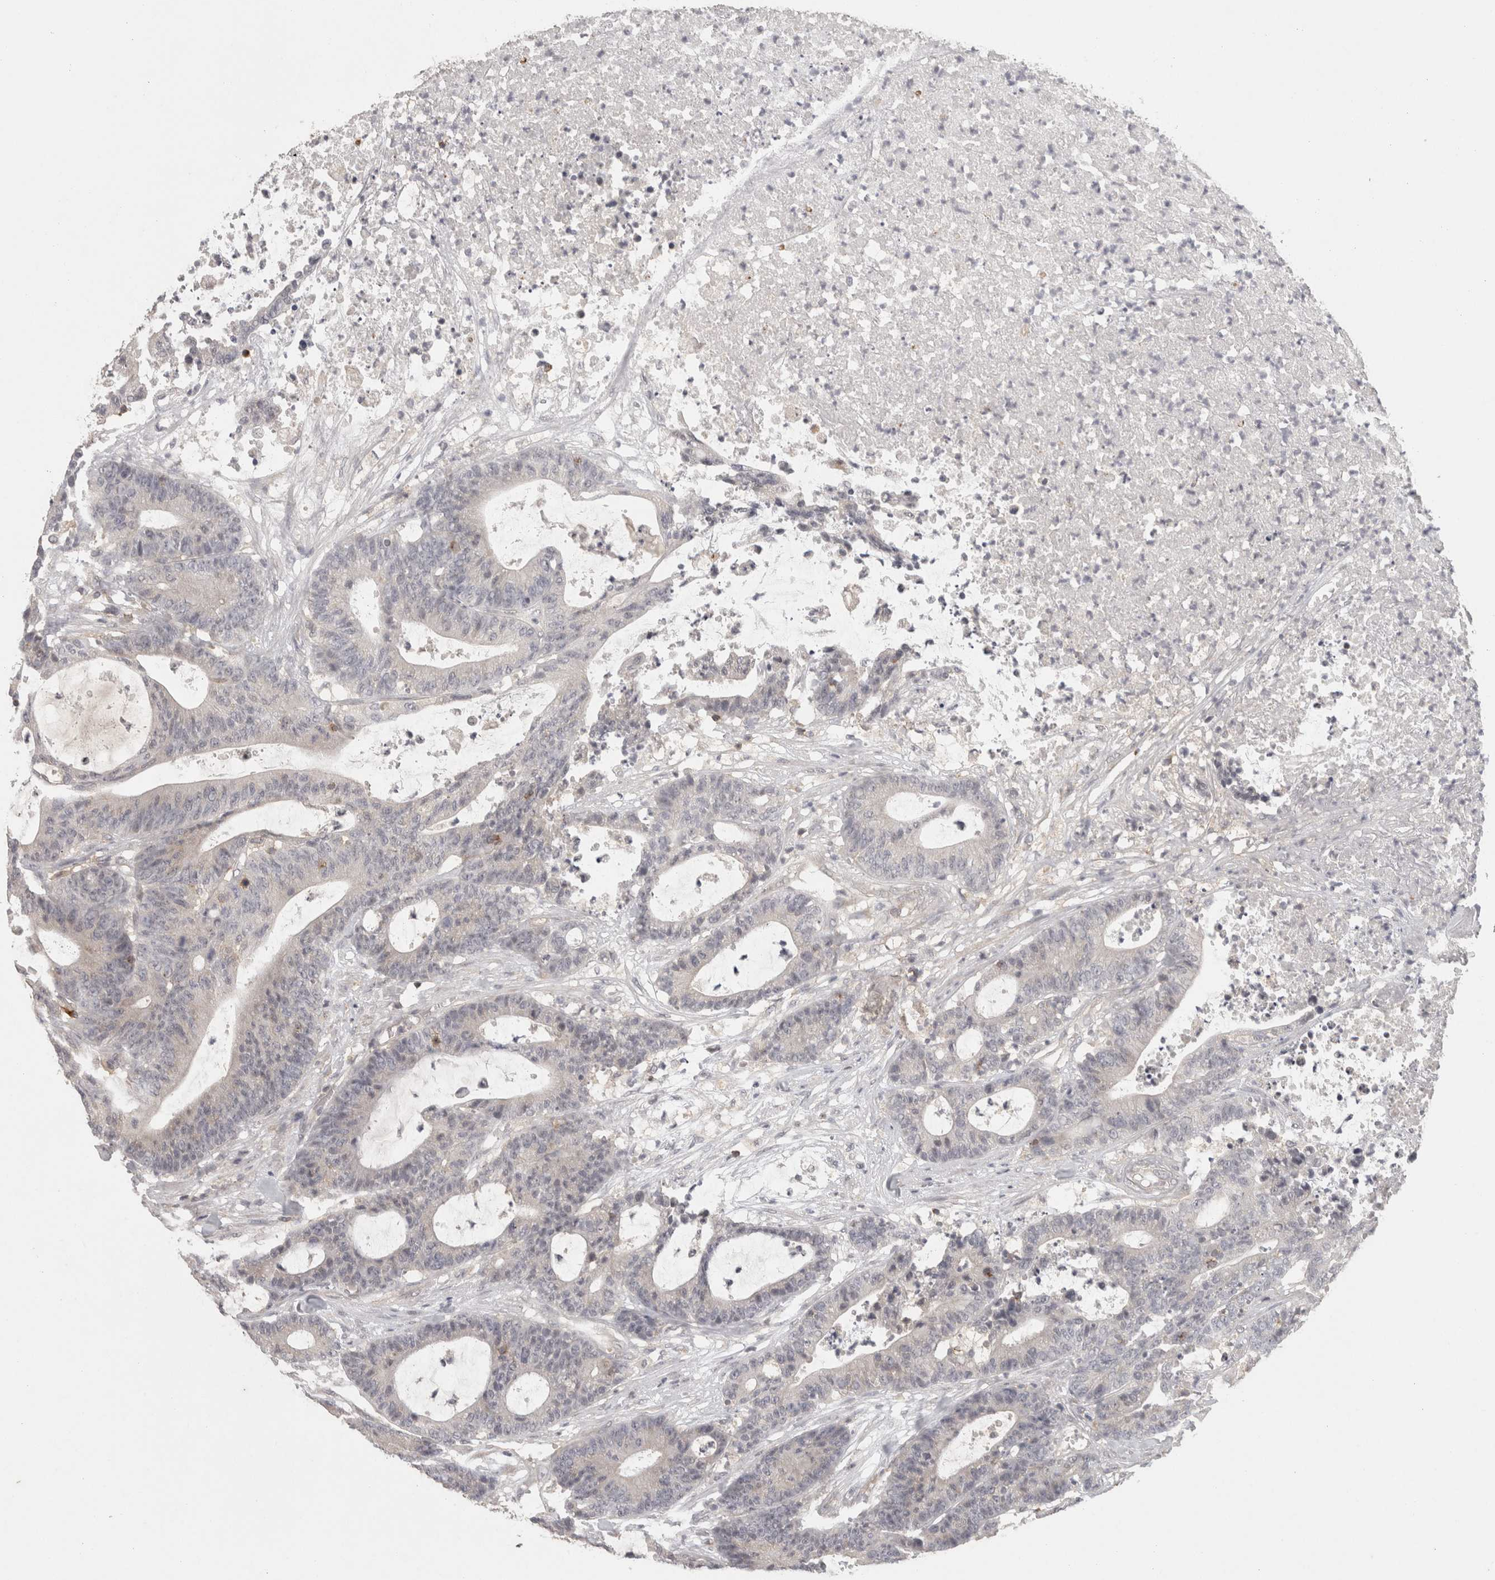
{"staining": {"intensity": "negative", "quantity": "none", "location": "none"}, "tissue": "colorectal cancer", "cell_type": "Tumor cells", "image_type": "cancer", "snomed": [{"axis": "morphology", "description": "Adenocarcinoma, NOS"}, {"axis": "topography", "description": "Colon"}], "caption": "Colorectal adenocarcinoma stained for a protein using IHC displays no expression tumor cells.", "gene": "HAVCR2", "patient": {"sex": "female", "age": 84}}